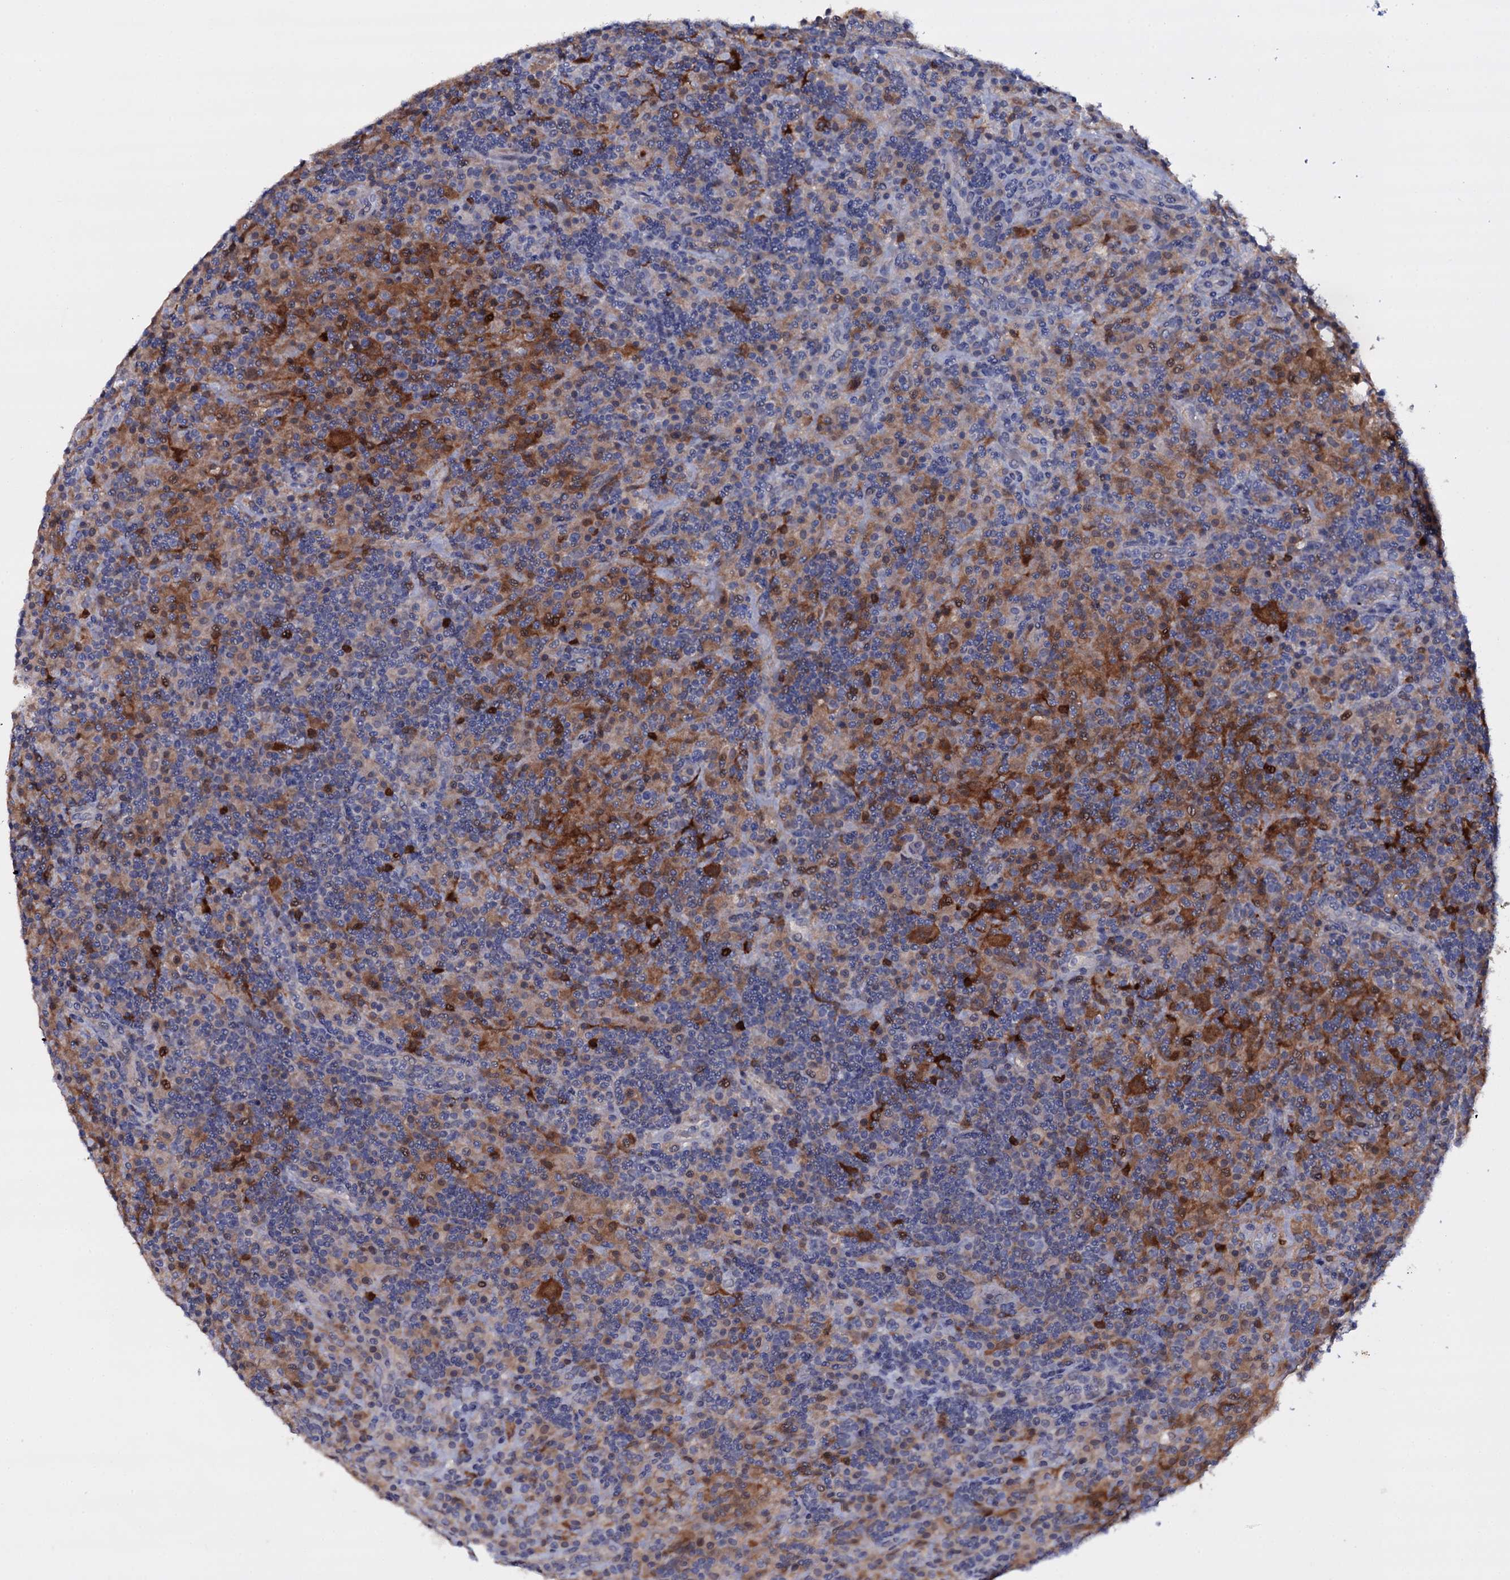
{"staining": {"intensity": "negative", "quantity": "none", "location": "none"}, "tissue": "lymphoma", "cell_type": "Tumor cells", "image_type": "cancer", "snomed": [{"axis": "morphology", "description": "Hodgkin's disease, NOS"}, {"axis": "topography", "description": "Lymph node"}], "caption": "Image shows no protein positivity in tumor cells of Hodgkin's disease tissue.", "gene": "BCL2L14", "patient": {"sex": "male", "age": 70}}